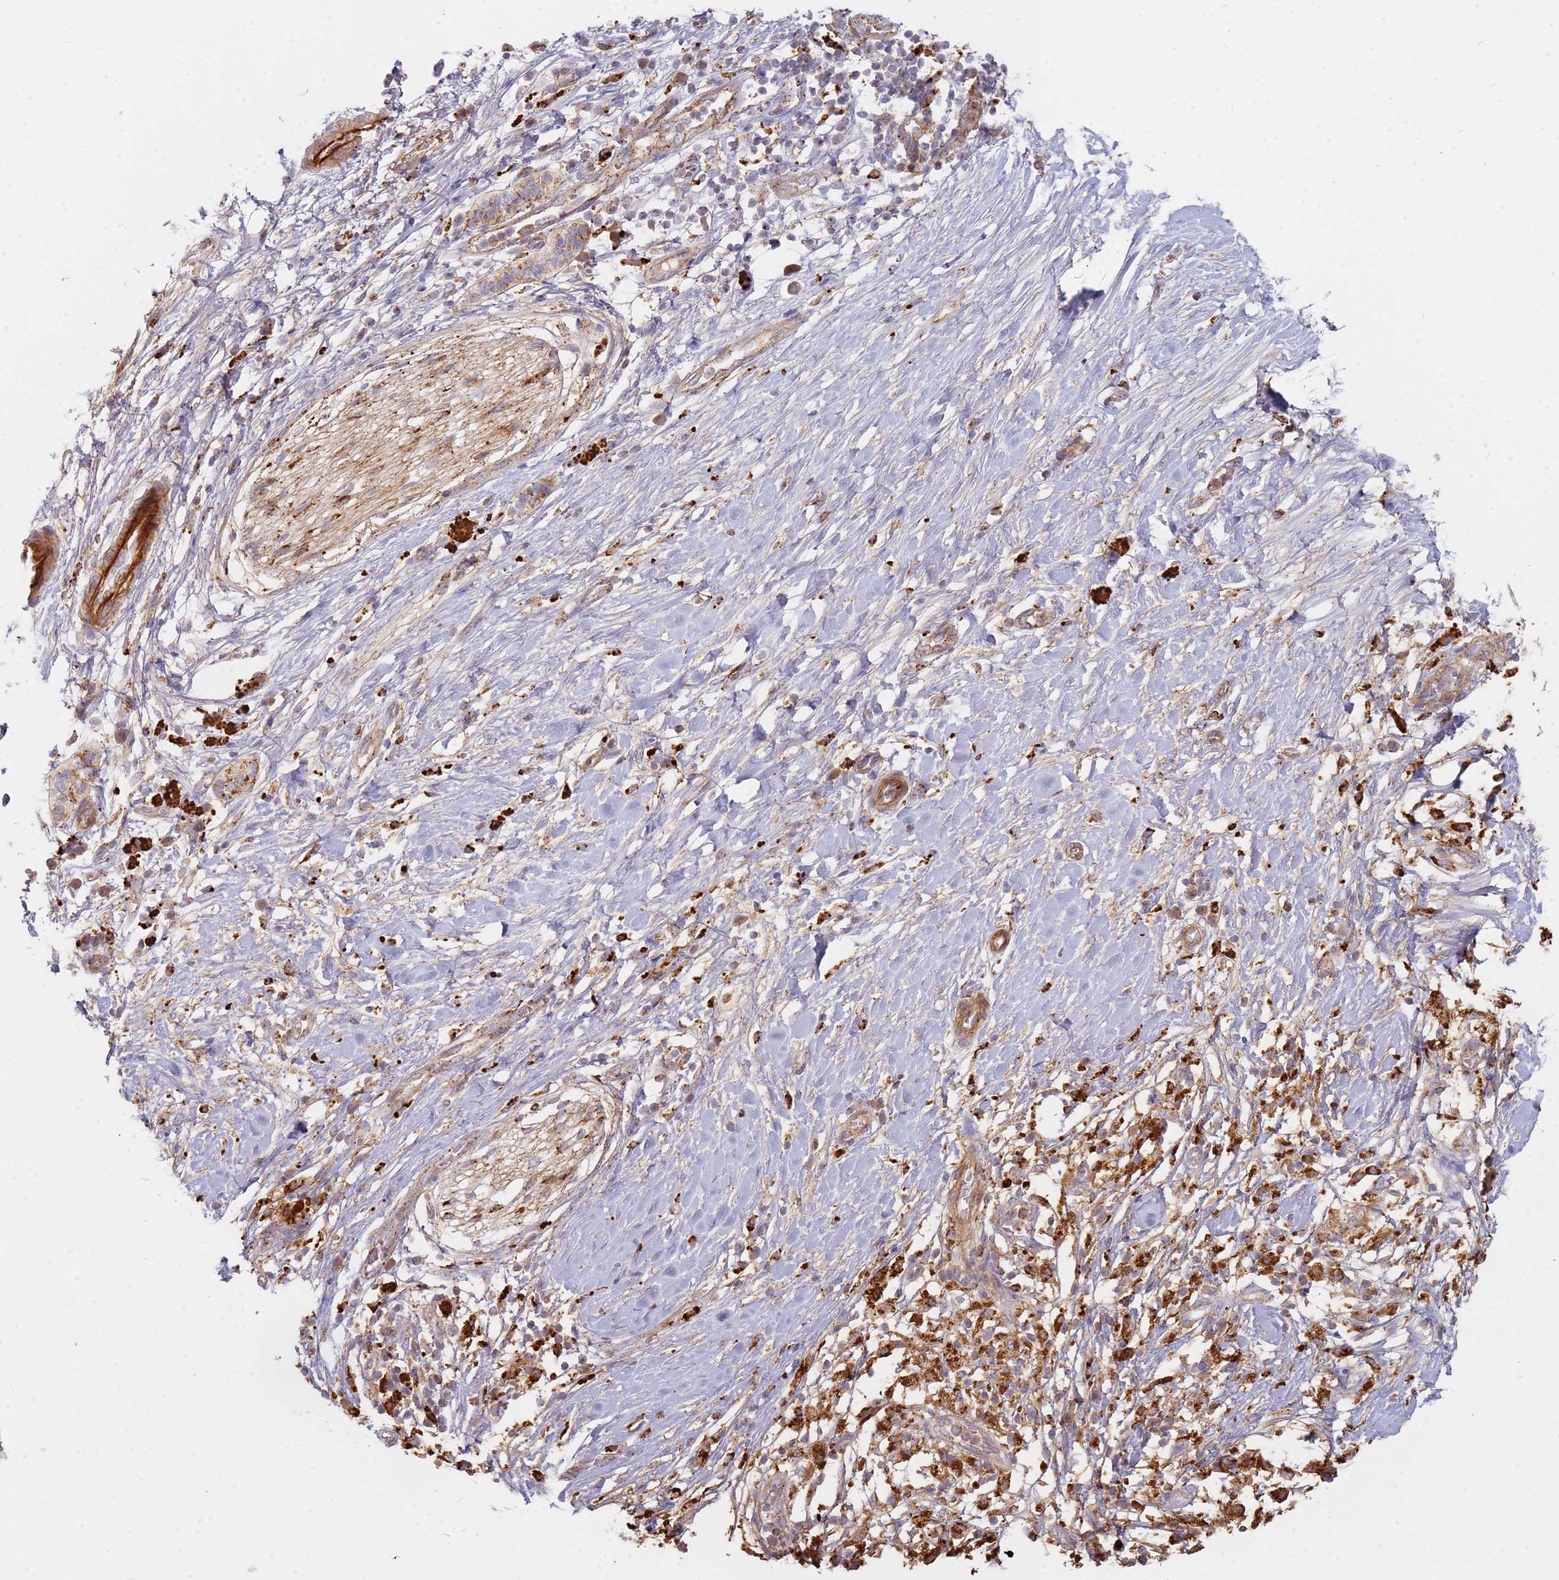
{"staining": {"intensity": "moderate", "quantity": ">75%", "location": "cytoplasmic/membranous"}, "tissue": "pancreatic cancer", "cell_type": "Tumor cells", "image_type": "cancer", "snomed": [{"axis": "morphology", "description": "Adenocarcinoma, NOS"}, {"axis": "topography", "description": "Pancreas"}], "caption": "Pancreatic cancer stained with DAB (3,3'-diaminobenzidine) immunohistochemistry demonstrates medium levels of moderate cytoplasmic/membranous staining in approximately >75% of tumor cells.", "gene": "TMEM229B", "patient": {"sex": "male", "age": 68}}